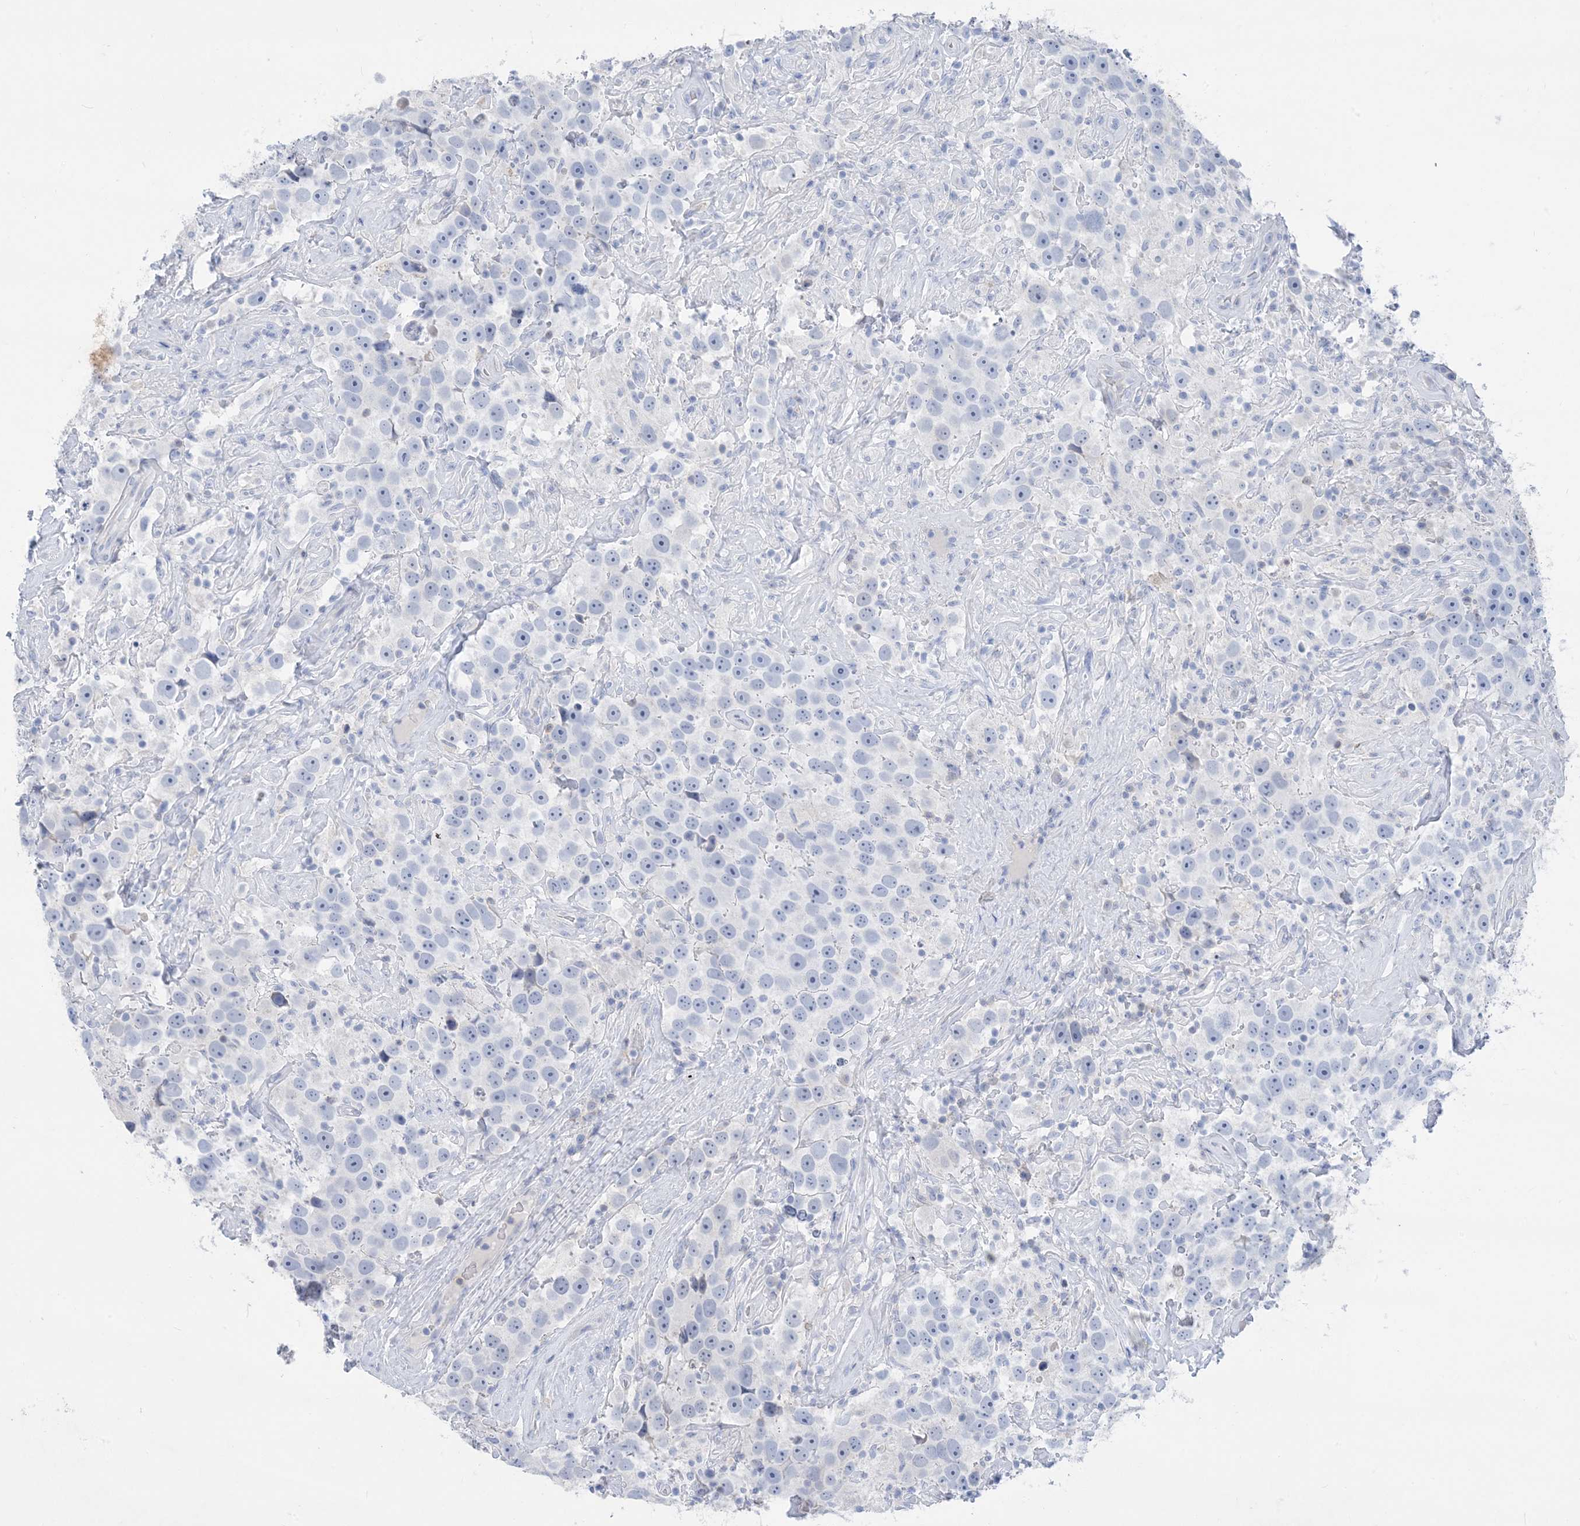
{"staining": {"intensity": "negative", "quantity": "none", "location": "none"}, "tissue": "testis cancer", "cell_type": "Tumor cells", "image_type": "cancer", "snomed": [{"axis": "morphology", "description": "Seminoma, NOS"}, {"axis": "topography", "description": "Testis"}], "caption": "Tumor cells are negative for protein expression in human testis cancer.", "gene": "SH3YL1", "patient": {"sex": "male", "age": 49}}